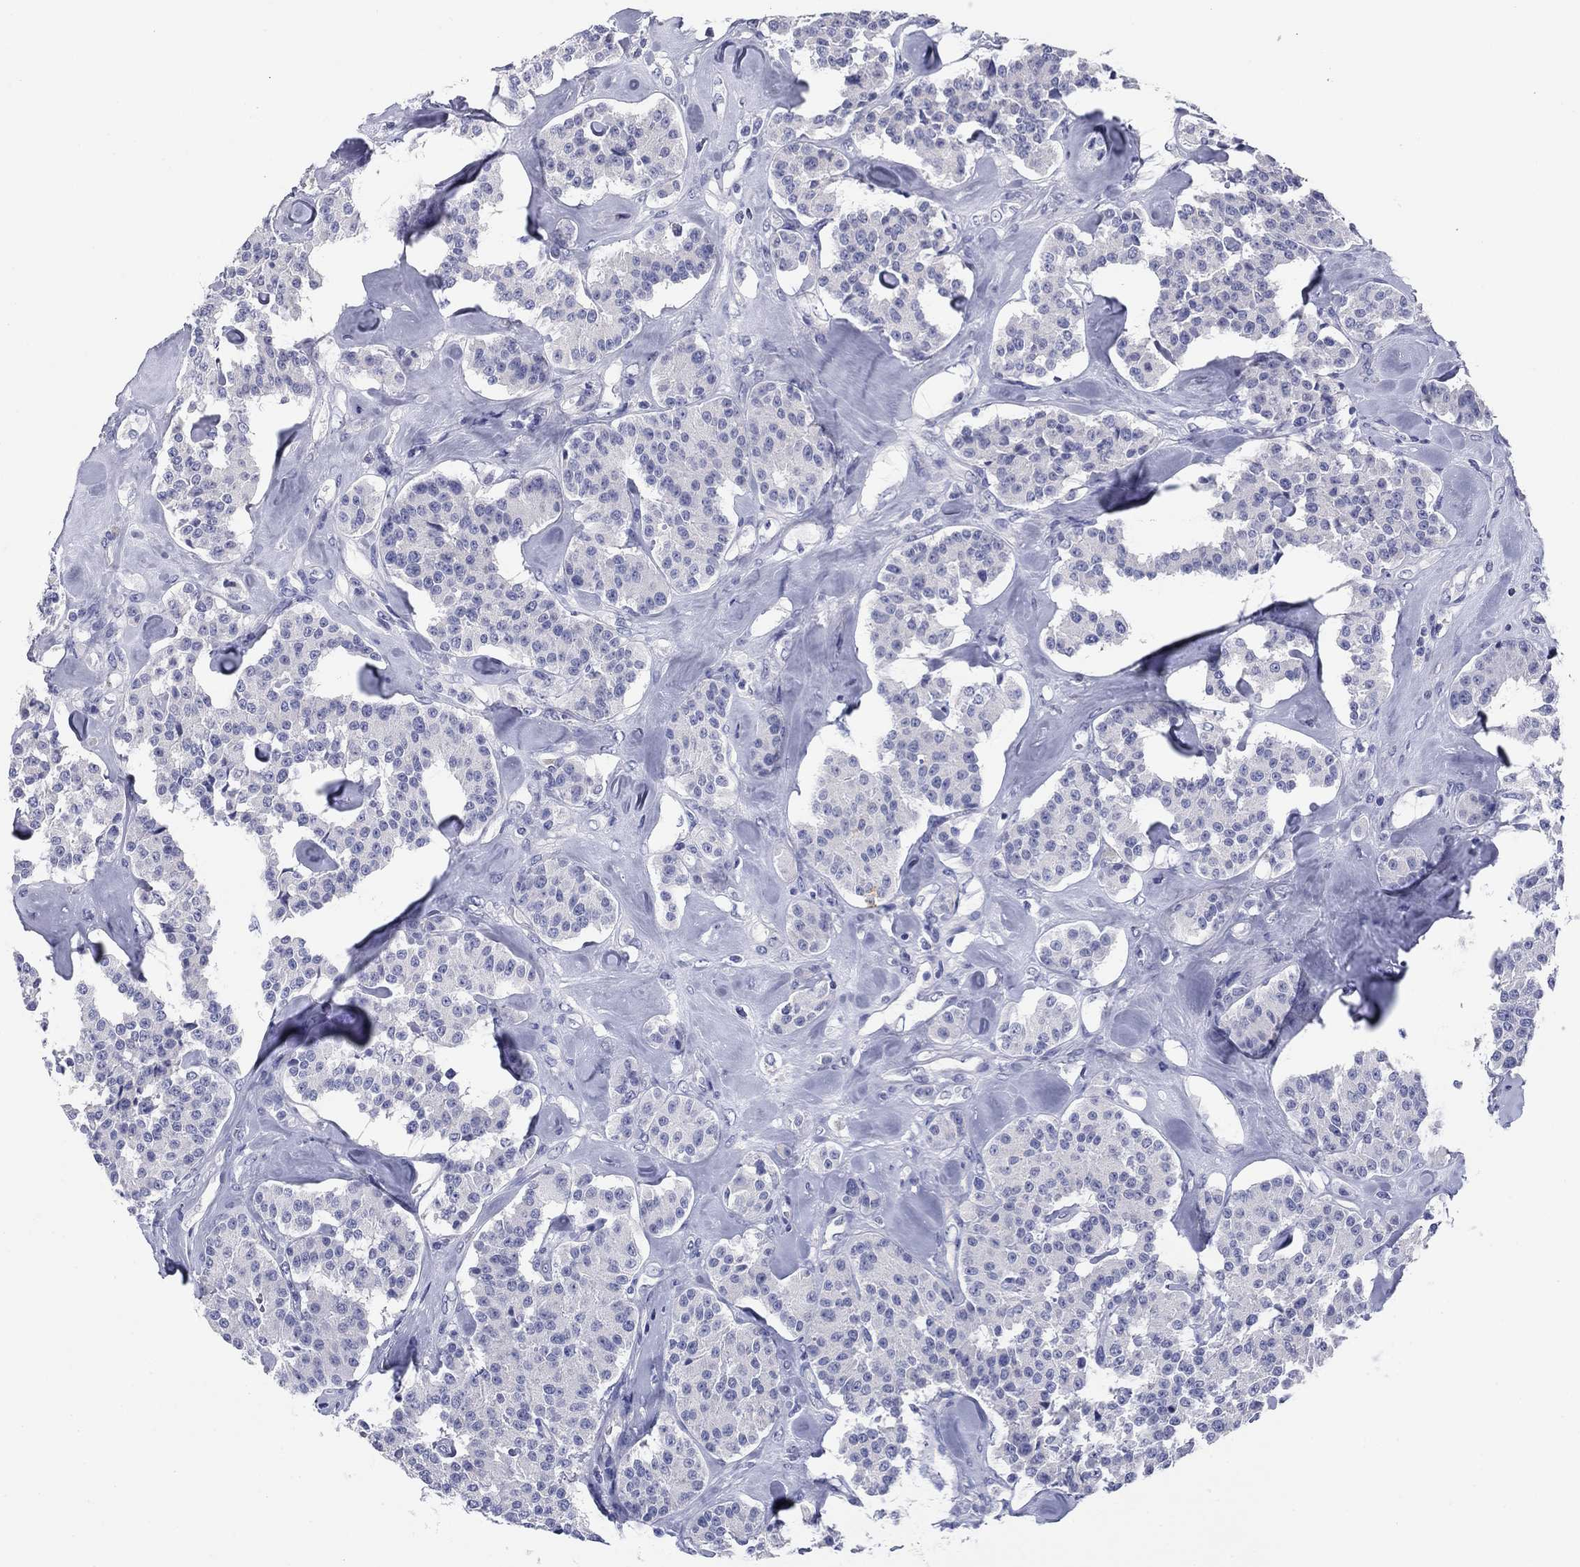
{"staining": {"intensity": "negative", "quantity": "none", "location": "none"}, "tissue": "carcinoid", "cell_type": "Tumor cells", "image_type": "cancer", "snomed": [{"axis": "morphology", "description": "Carcinoid, malignant, NOS"}, {"axis": "topography", "description": "Pancreas"}], "caption": "Carcinoid (malignant) stained for a protein using immunohistochemistry (IHC) exhibits no expression tumor cells.", "gene": "KCNH1", "patient": {"sex": "male", "age": 41}}